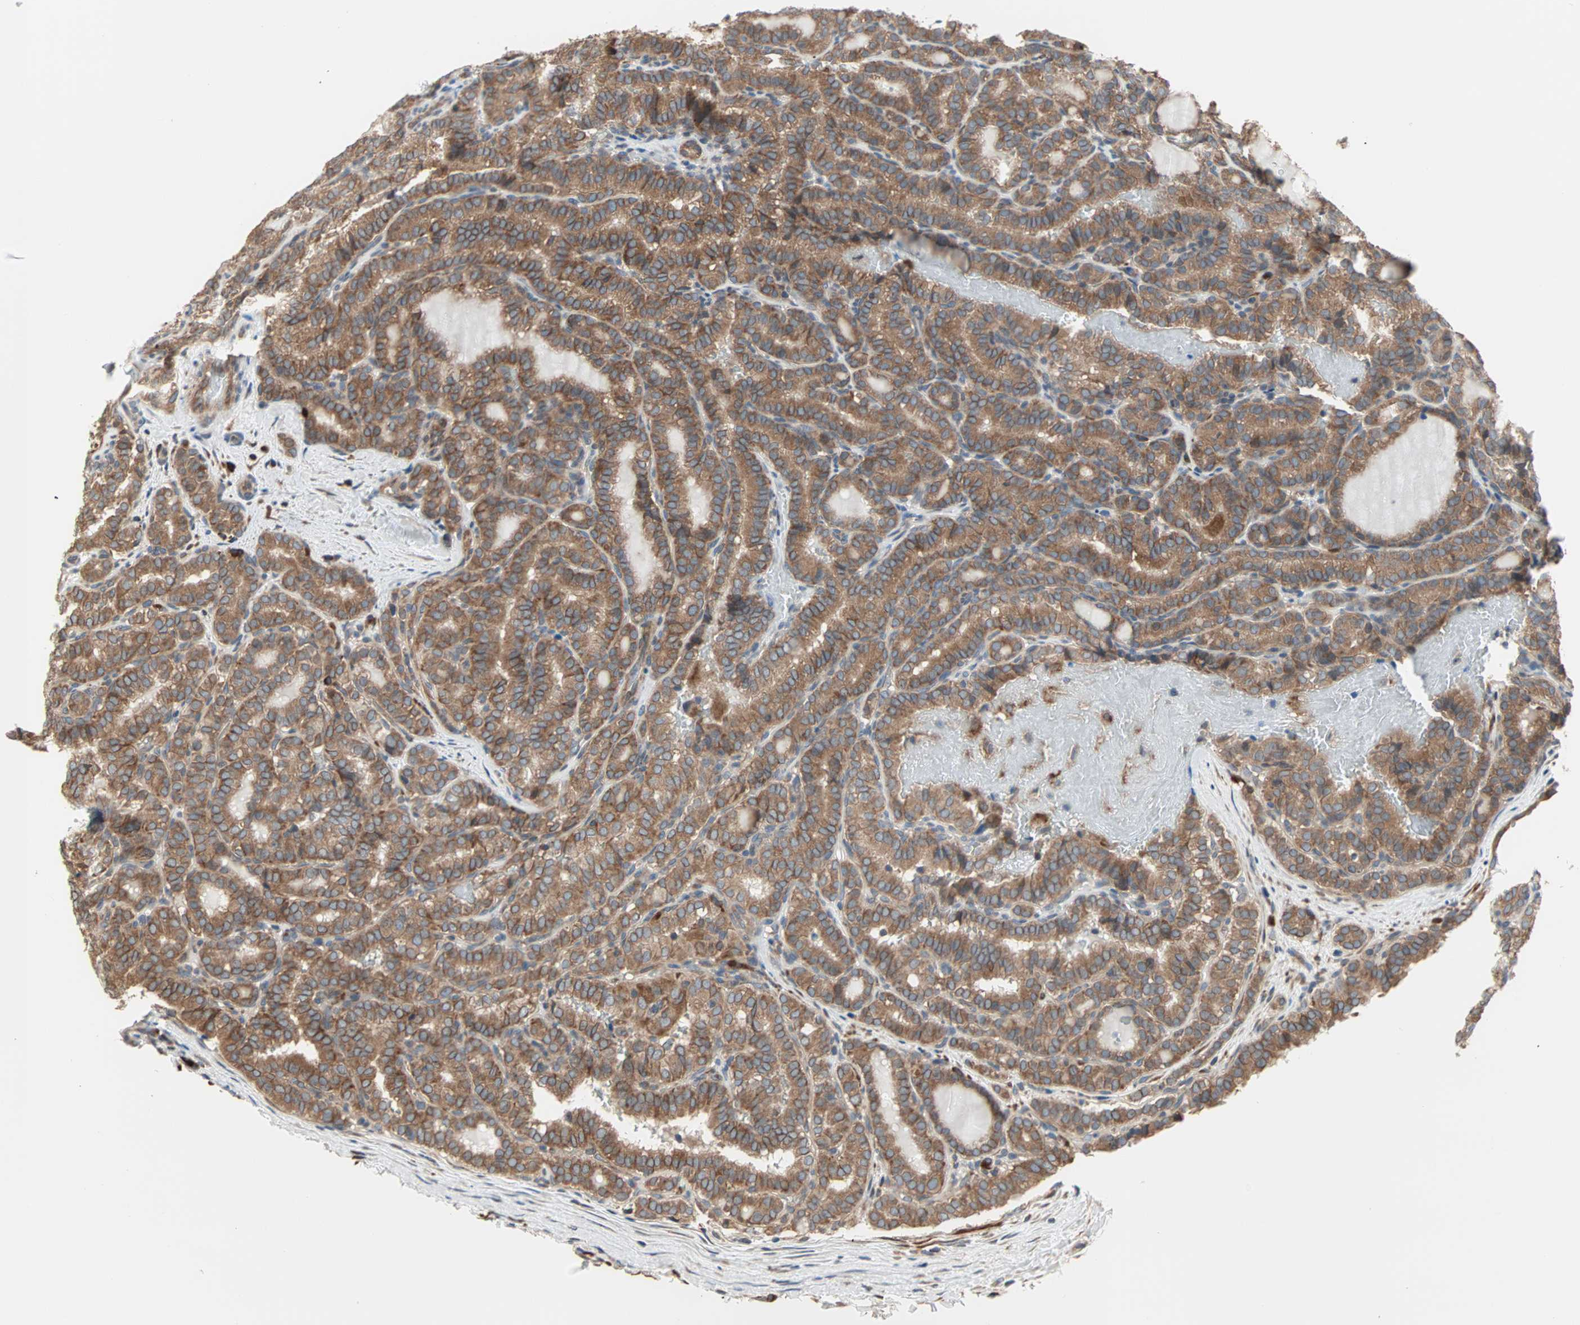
{"staining": {"intensity": "strong", "quantity": ">75%", "location": "cytoplasmic/membranous"}, "tissue": "thyroid cancer", "cell_type": "Tumor cells", "image_type": "cancer", "snomed": [{"axis": "morphology", "description": "Normal tissue, NOS"}, {"axis": "morphology", "description": "Papillary adenocarcinoma, NOS"}, {"axis": "topography", "description": "Thyroid gland"}], "caption": "Immunohistochemistry photomicrograph of thyroid cancer stained for a protein (brown), which exhibits high levels of strong cytoplasmic/membranous staining in about >75% of tumor cells.", "gene": "SAR1A", "patient": {"sex": "female", "age": 30}}